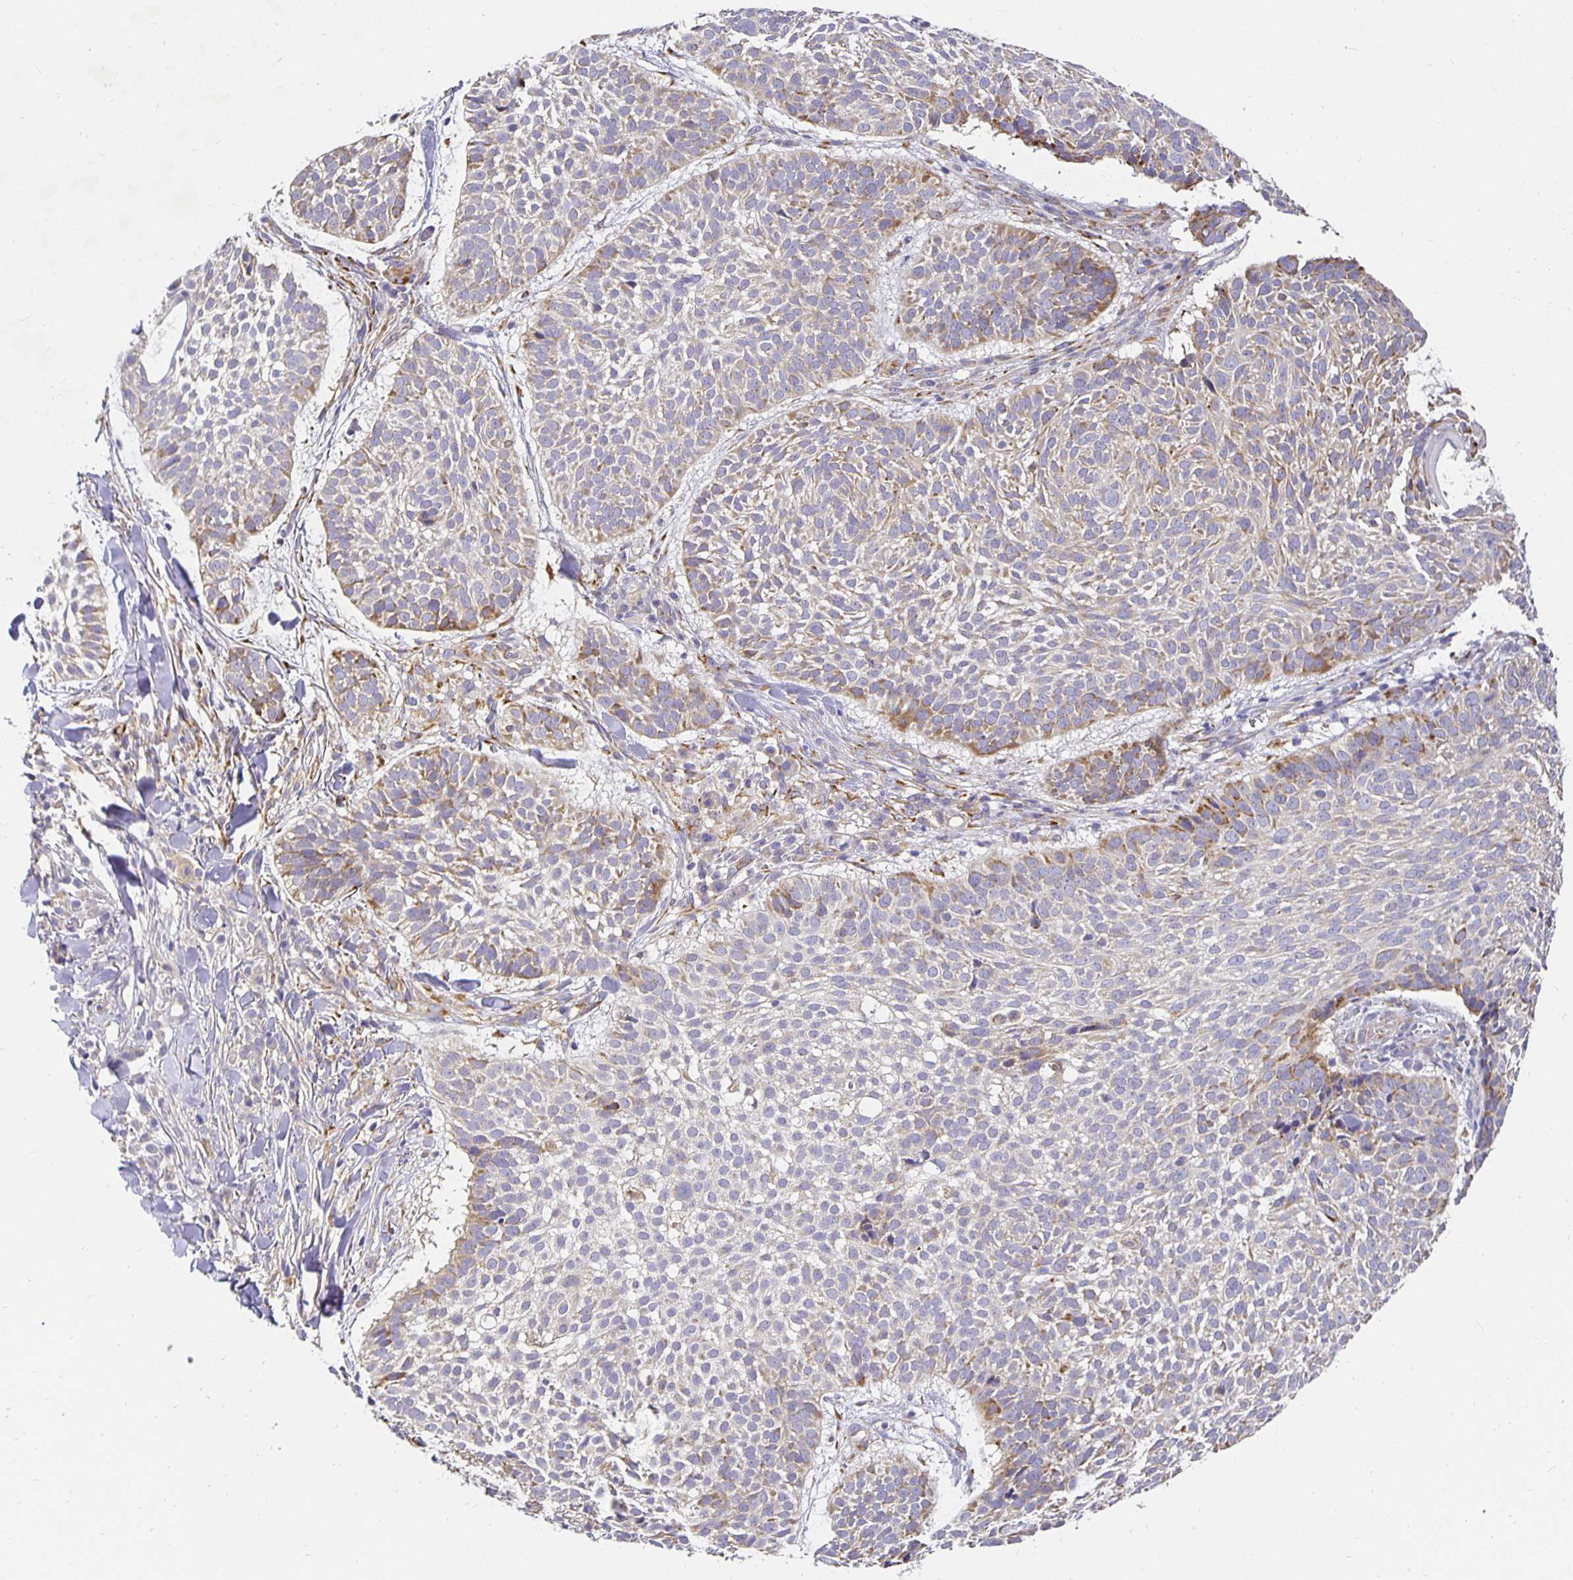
{"staining": {"intensity": "moderate", "quantity": "<25%", "location": "cytoplasmic/membranous"}, "tissue": "skin cancer", "cell_type": "Tumor cells", "image_type": "cancer", "snomed": [{"axis": "morphology", "description": "Basal cell carcinoma"}, {"axis": "topography", "description": "Skin"}, {"axis": "topography", "description": "Skin of scalp"}], "caption": "Human skin basal cell carcinoma stained for a protein (brown) reveals moderate cytoplasmic/membranous positive positivity in approximately <25% of tumor cells.", "gene": "PLOD1", "patient": {"sex": "female", "age": 45}}